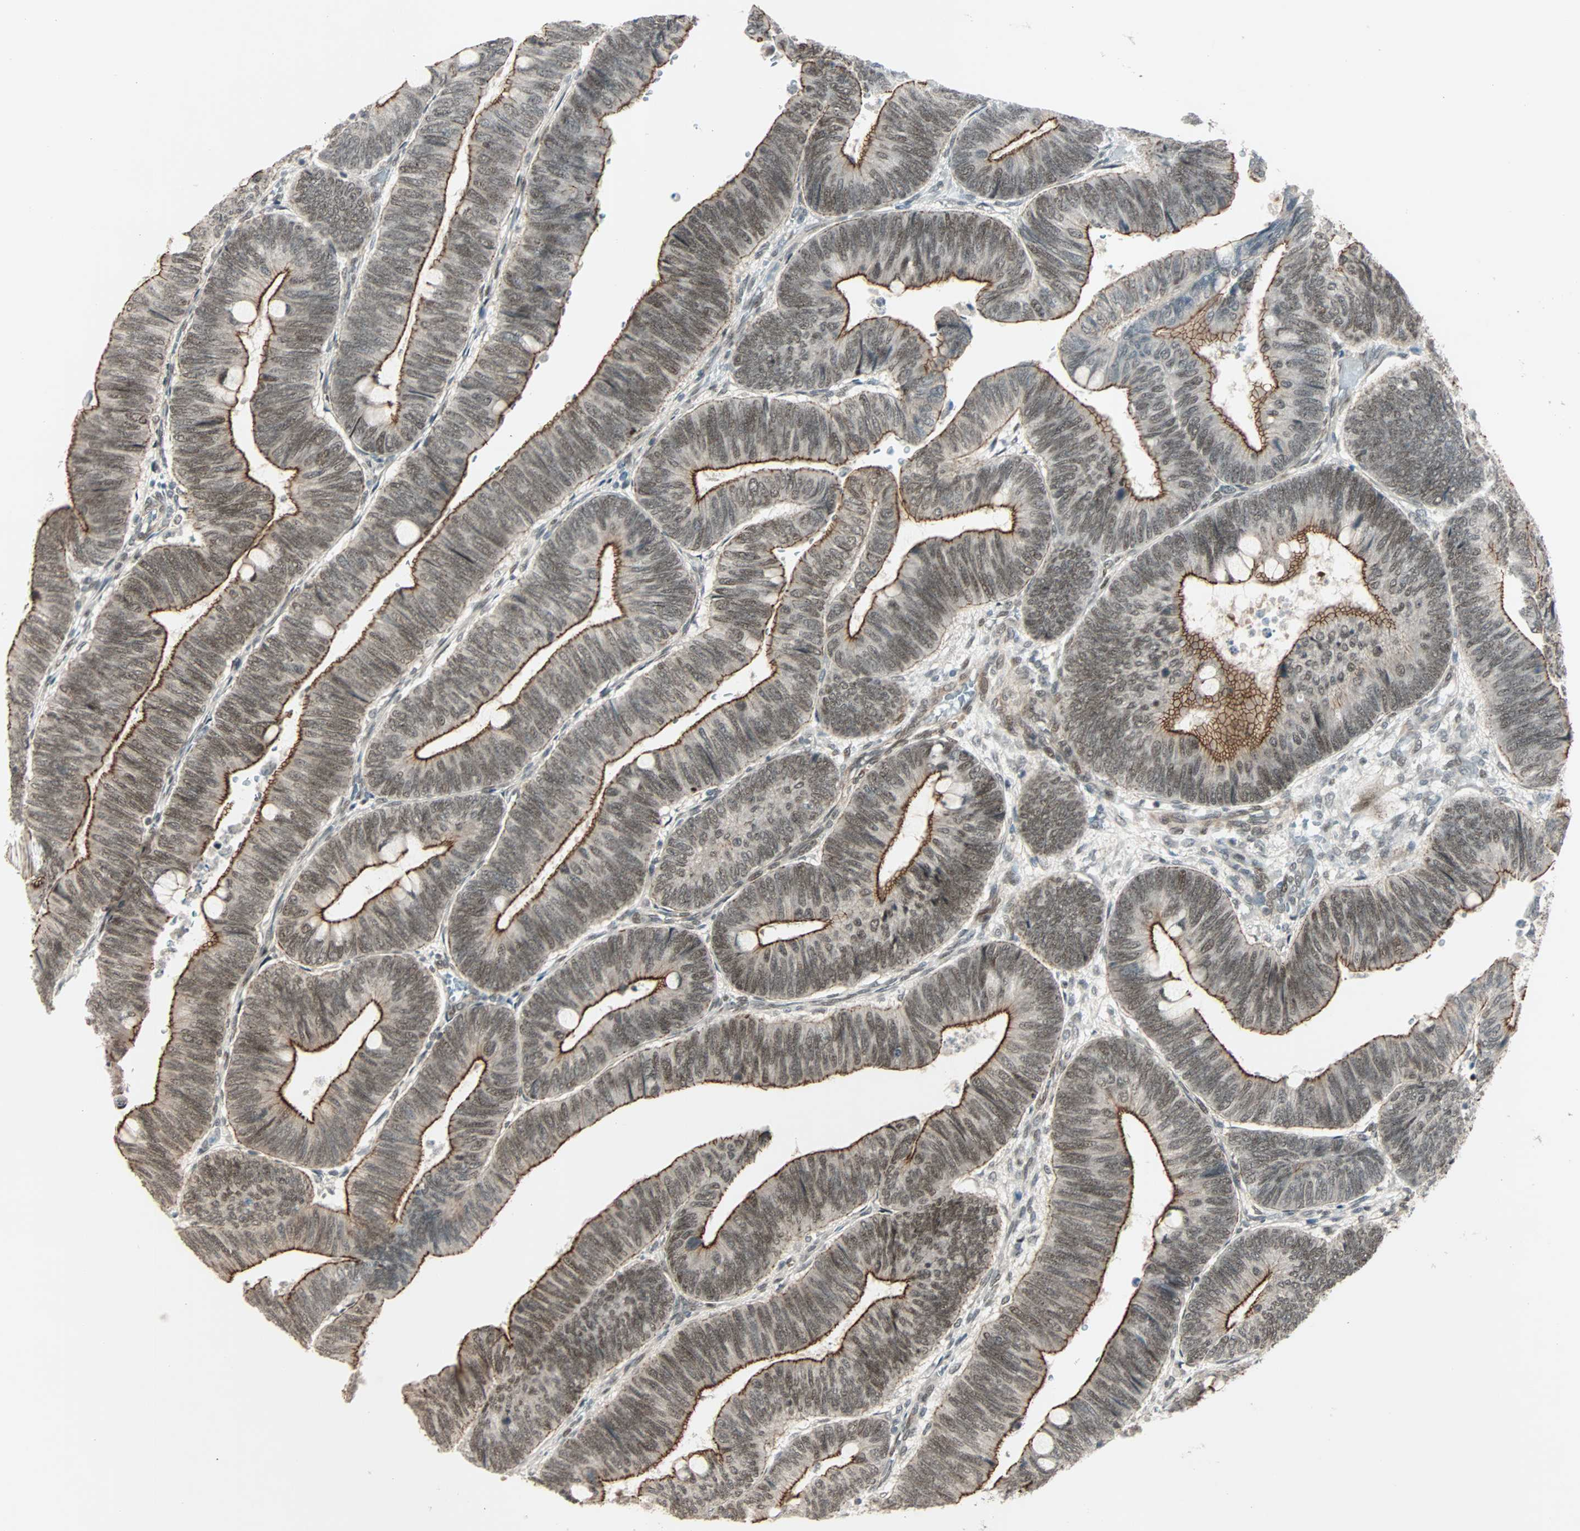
{"staining": {"intensity": "moderate", "quantity": ">75%", "location": "cytoplasmic/membranous,nuclear"}, "tissue": "colorectal cancer", "cell_type": "Tumor cells", "image_type": "cancer", "snomed": [{"axis": "morphology", "description": "Normal tissue, NOS"}, {"axis": "morphology", "description": "Adenocarcinoma, NOS"}, {"axis": "topography", "description": "Rectum"}, {"axis": "topography", "description": "Peripheral nerve tissue"}], "caption": "This is a photomicrograph of IHC staining of adenocarcinoma (colorectal), which shows moderate staining in the cytoplasmic/membranous and nuclear of tumor cells.", "gene": "CBX4", "patient": {"sex": "male", "age": 92}}